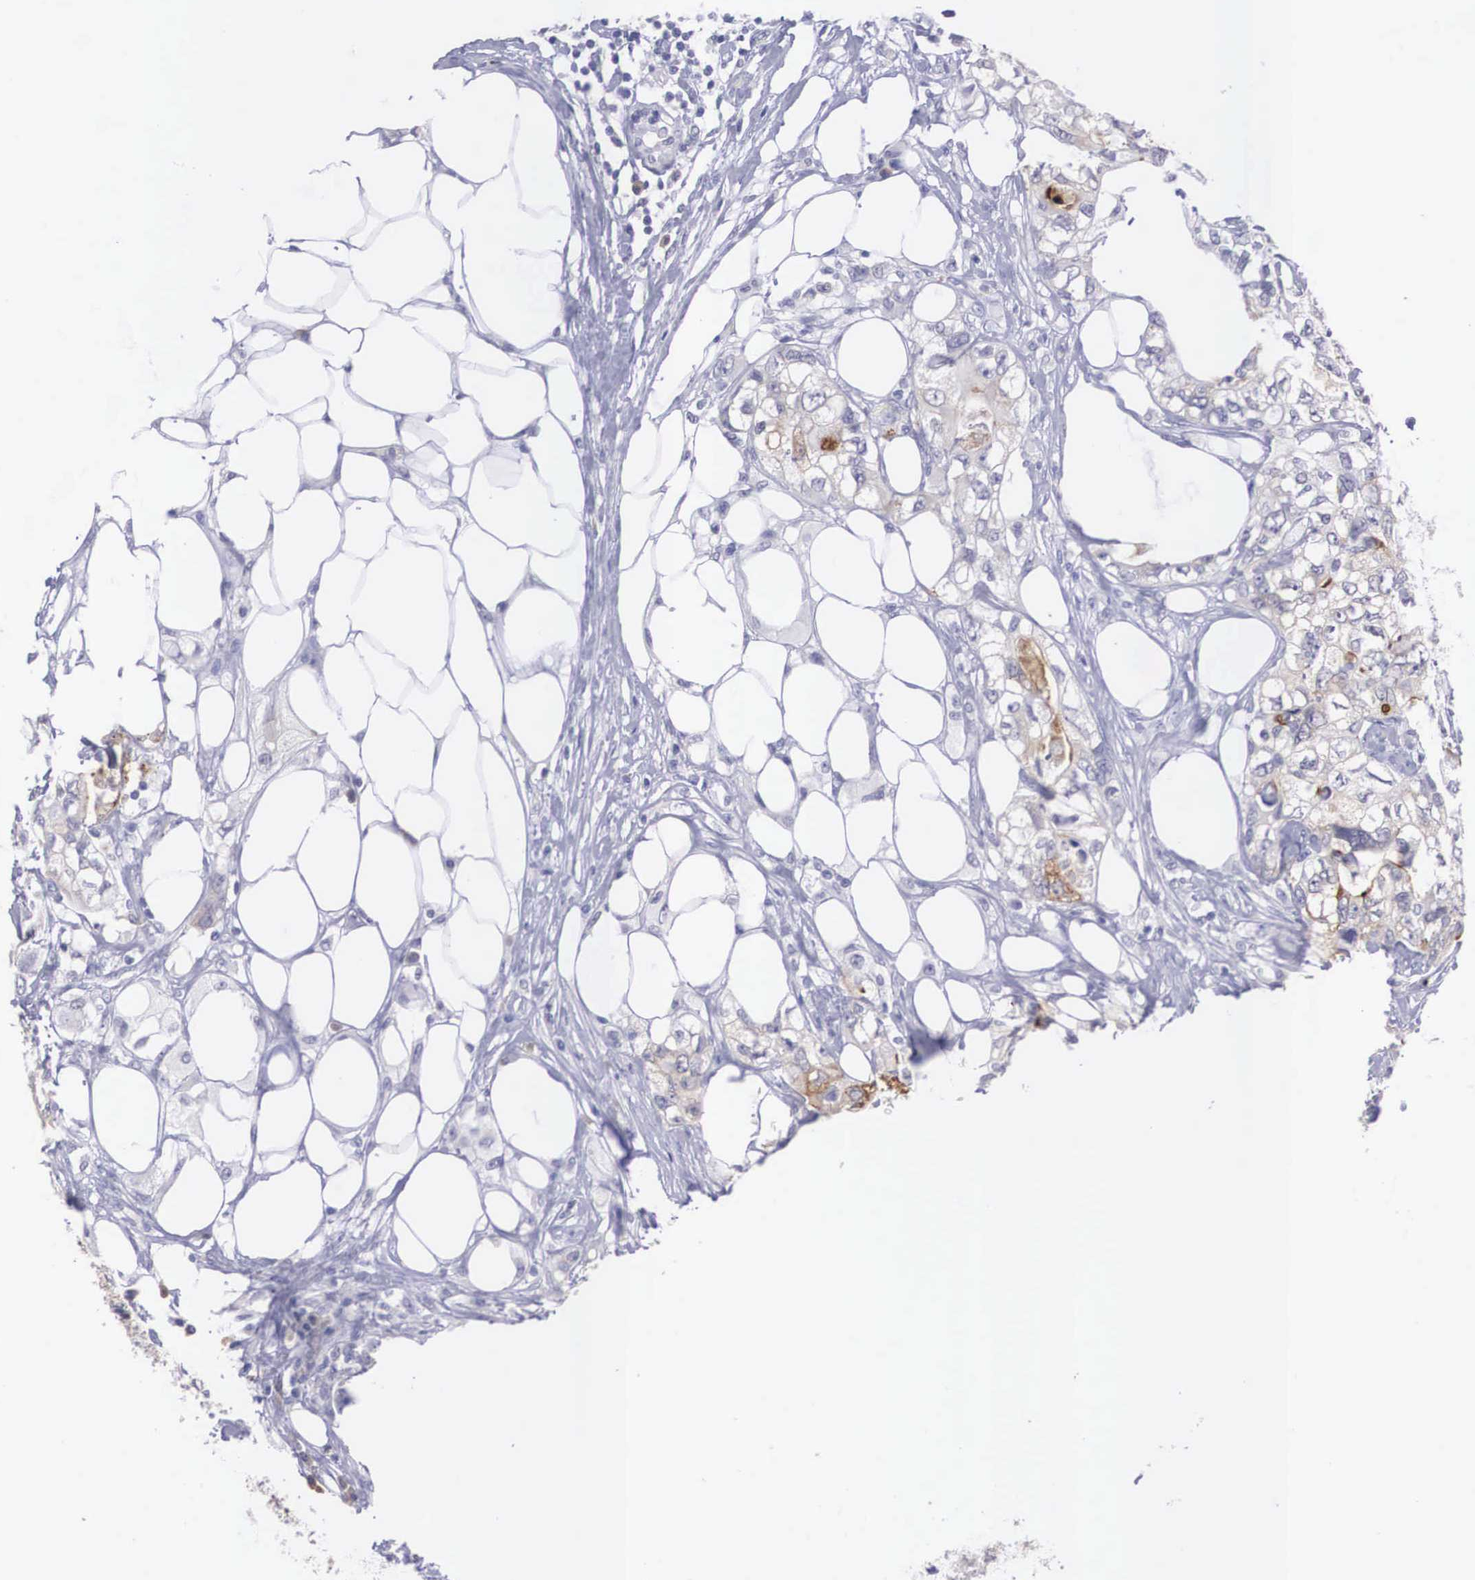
{"staining": {"intensity": "negative", "quantity": "none", "location": "none"}, "tissue": "colorectal cancer", "cell_type": "Tumor cells", "image_type": "cancer", "snomed": [{"axis": "morphology", "description": "Adenocarcinoma, NOS"}, {"axis": "topography", "description": "Rectum"}], "caption": "This is an immunohistochemistry (IHC) photomicrograph of colorectal adenocarcinoma. There is no staining in tumor cells.", "gene": "REPS2", "patient": {"sex": "female", "age": 57}}